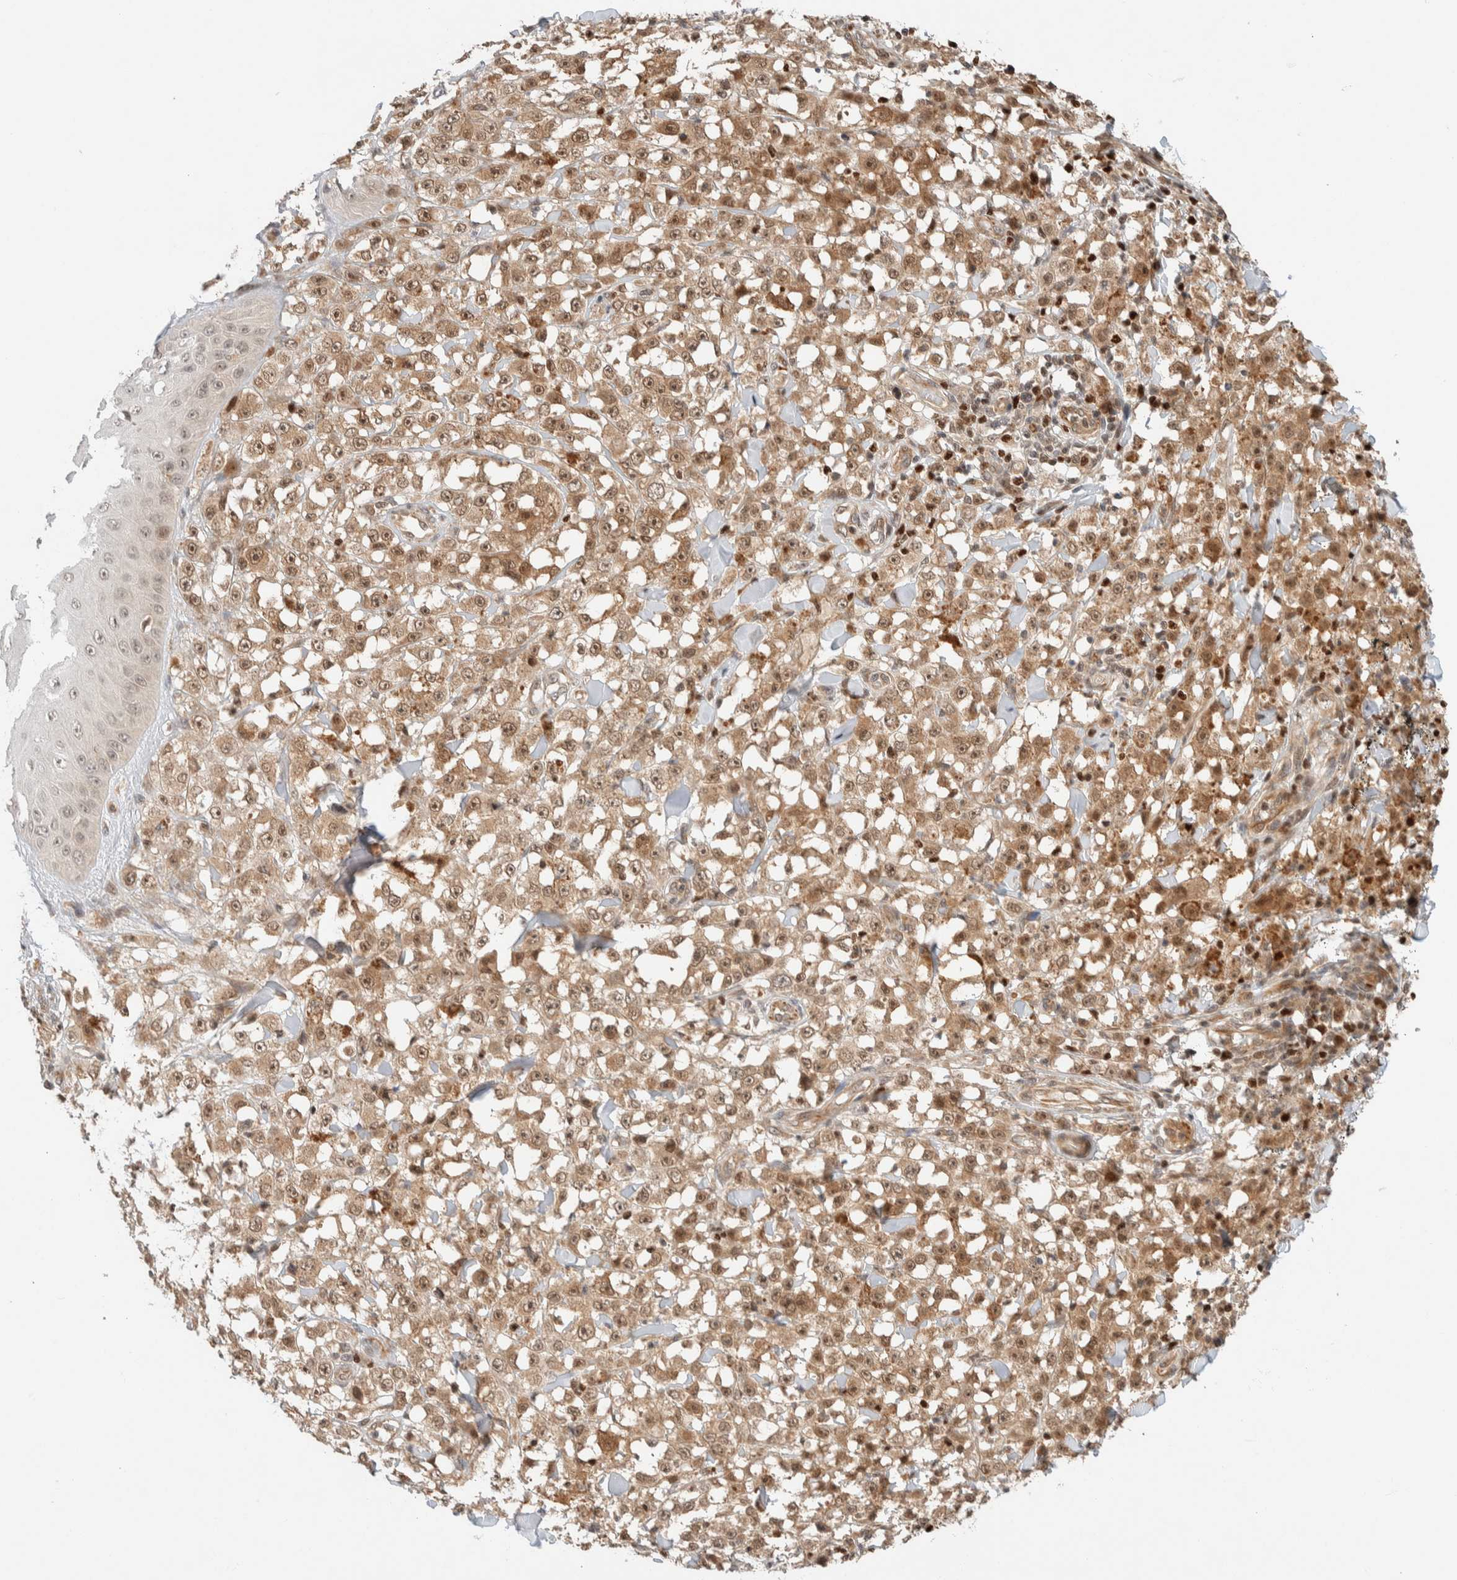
{"staining": {"intensity": "moderate", "quantity": ">75%", "location": "cytoplasmic/membranous"}, "tissue": "melanoma", "cell_type": "Tumor cells", "image_type": "cancer", "snomed": [{"axis": "morphology", "description": "Malignant melanoma, NOS"}, {"axis": "topography", "description": "Skin"}], "caption": "Melanoma tissue reveals moderate cytoplasmic/membranous expression in approximately >75% of tumor cells", "gene": "C8orf76", "patient": {"sex": "female", "age": 82}}